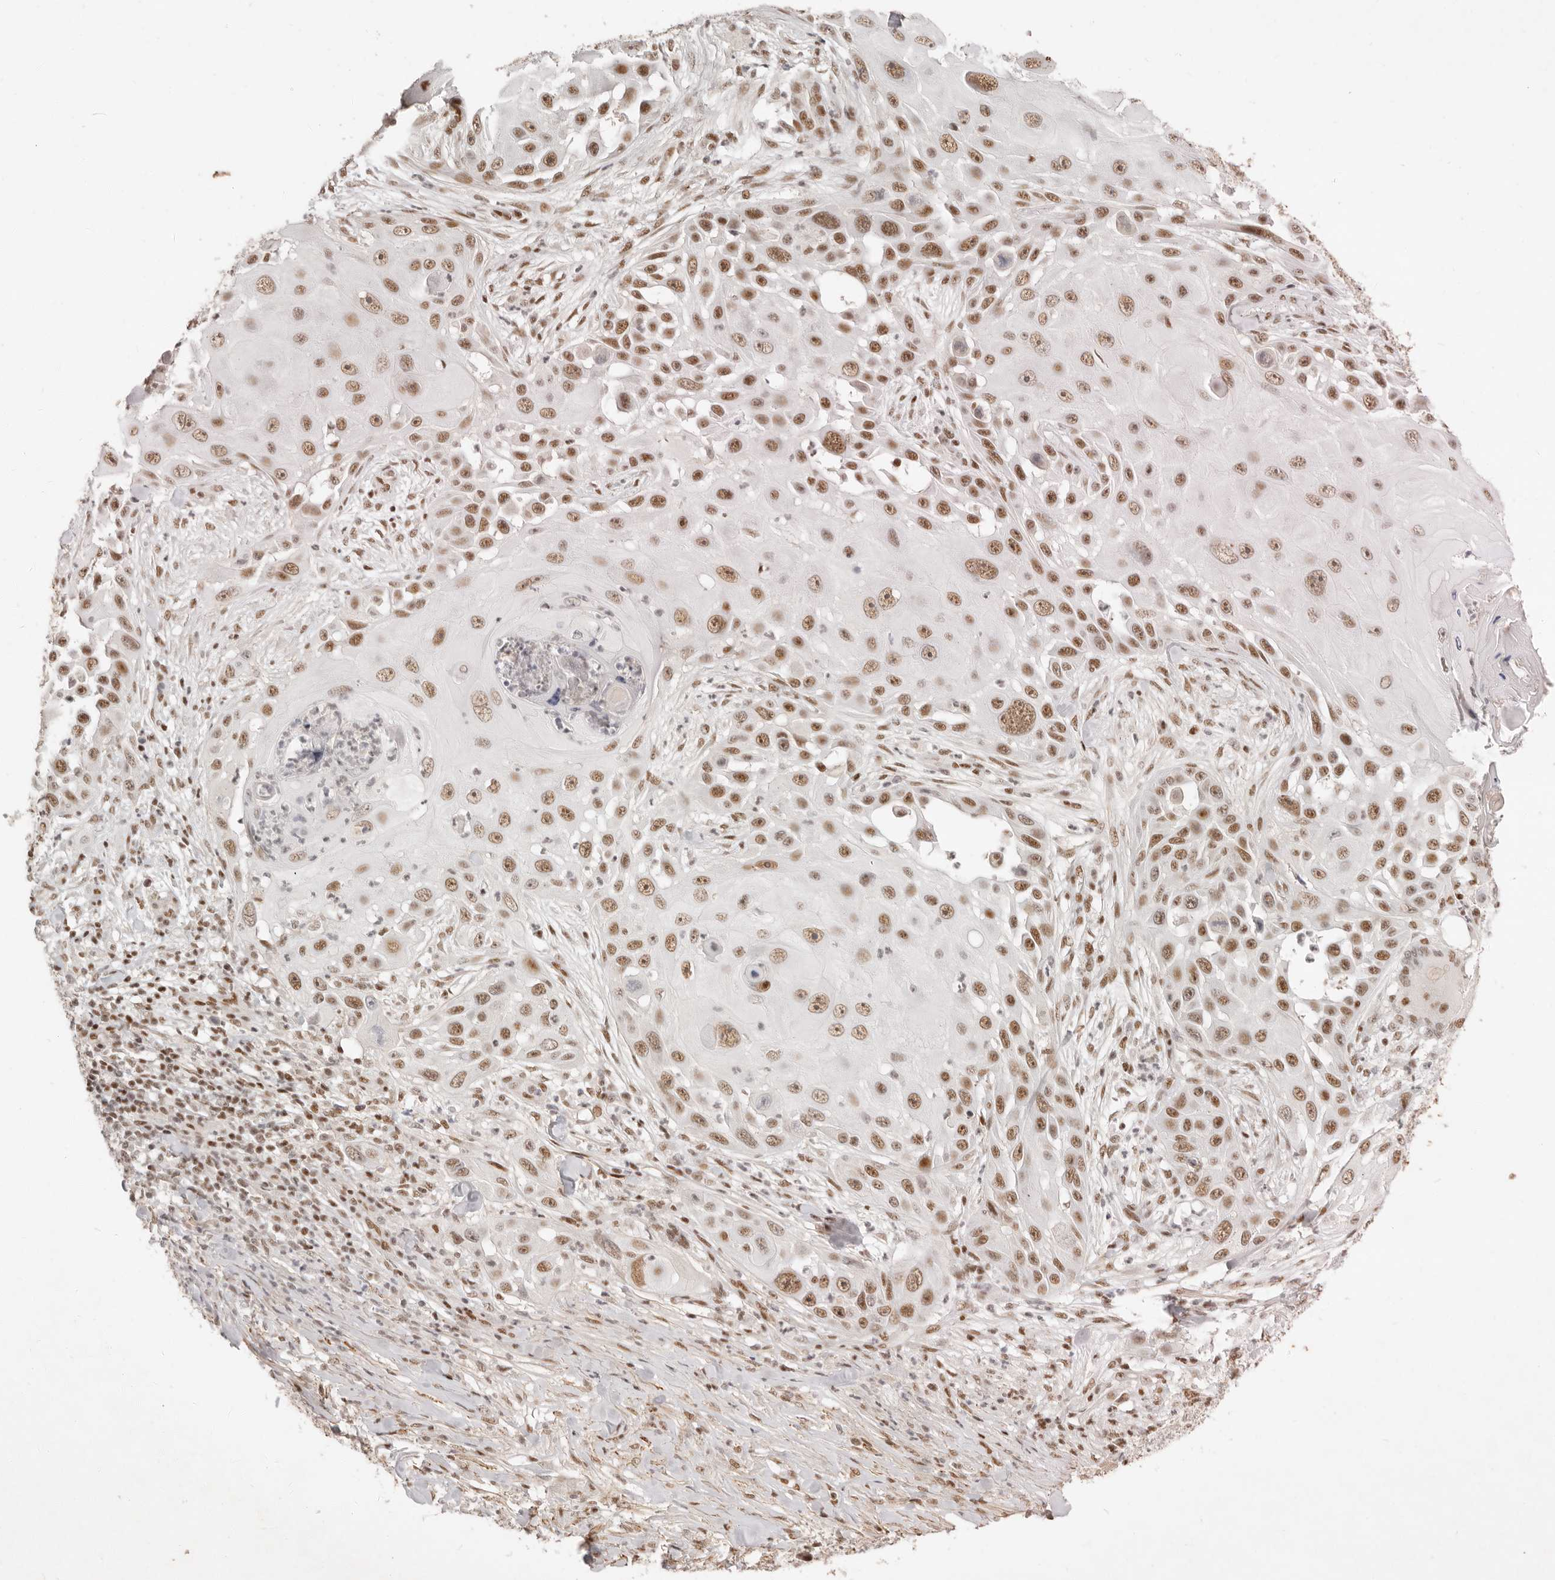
{"staining": {"intensity": "moderate", "quantity": ">75%", "location": "nuclear"}, "tissue": "skin cancer", "cell_type": "Tumor cells", "image_type": "cancer", "snomed": [{"axis": "morphology", "description": "Squamous cell carcinoma, NOS"}, {"axis": "topography", "description": "Skin"}], "caption": "There is medium levels of moderate nuclear positivity in tumor cells of skin cancer, as demonstrated by immunohistochemical staining (brown color).", "gene": "GABPA", "patient": {"sex": "female", "age": 44}}